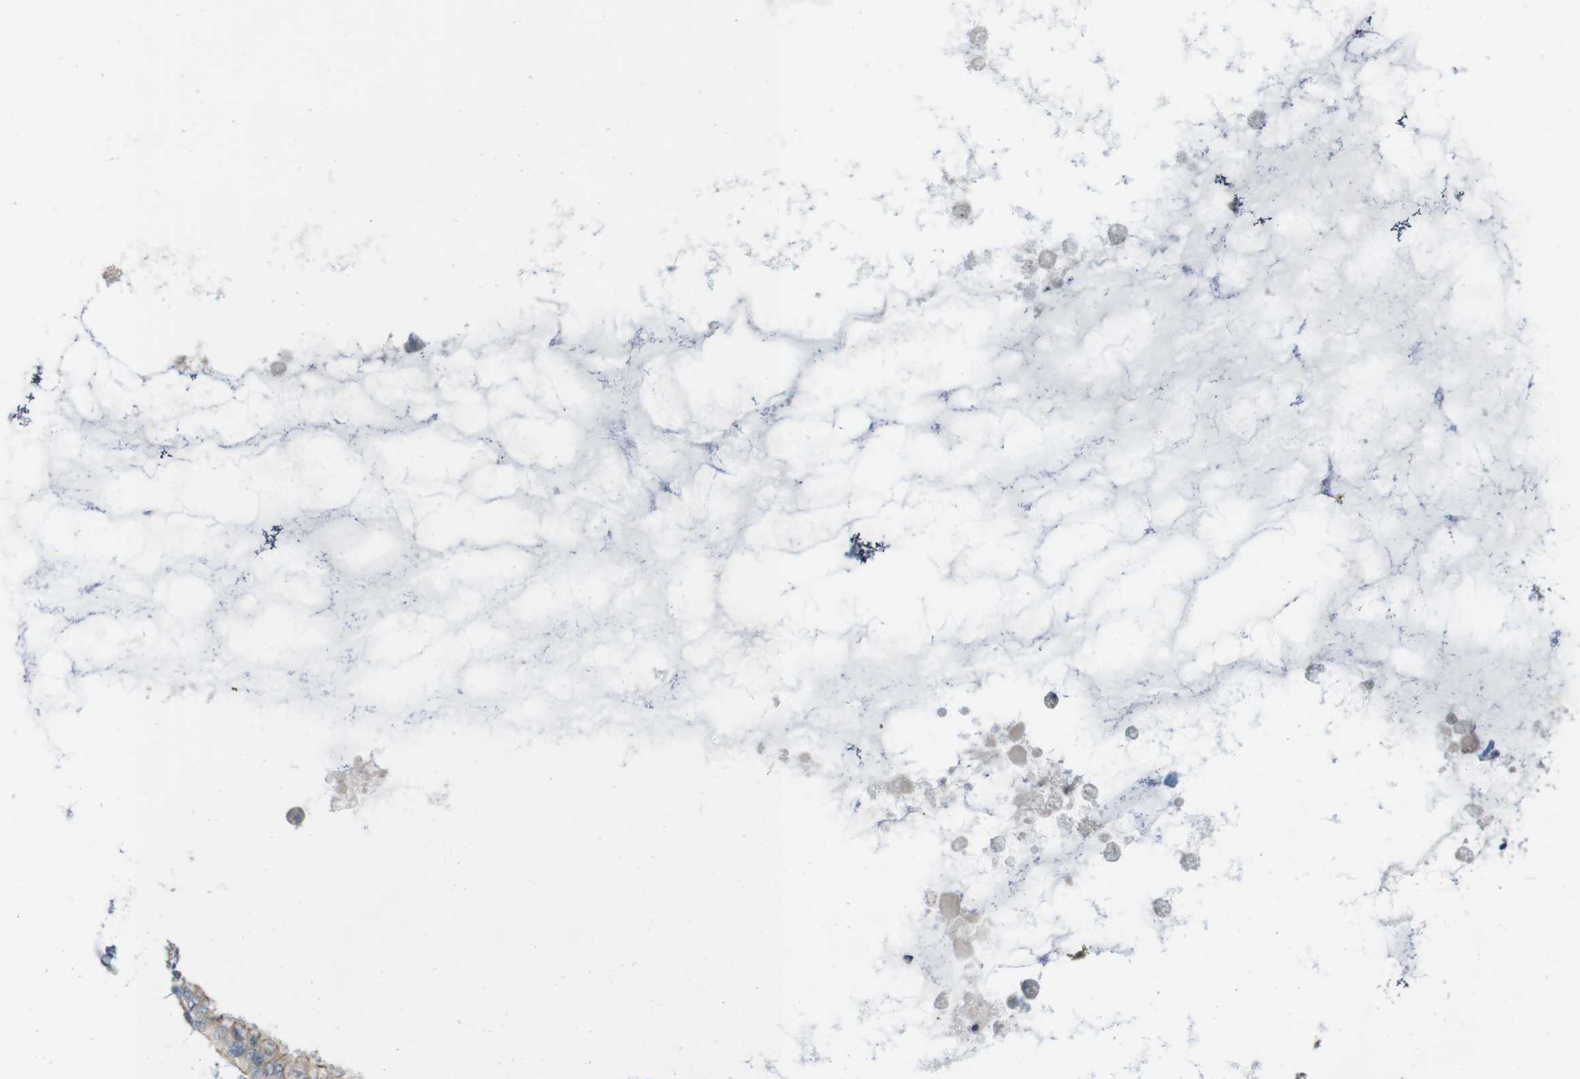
{"staining": {"intensity": "weak", "quantity": ">75%", "location": "cytoplasmic/membranous"}, "tissue": "ovarian cancer", "cell_type": "Tumor cells", "image_type": "cancer", "snomed": [{"axis": "morphology", "description": "Cystadenocarcinoma, mucinous, NOS"}, {"axis": "topography", "description": "Ovary"}], "caption": "This photomicrograph demonstrates ovarian cancer (mucinous cystadenocarcinoma) stained with IHC to label a protein in brown. The cytoplasmic/membranous of tumor cells show weak positivity for the protein. Nuclei are counter-stained blue.", "gene": "SKI", "patient": {"sex": "female", "age": 80}}